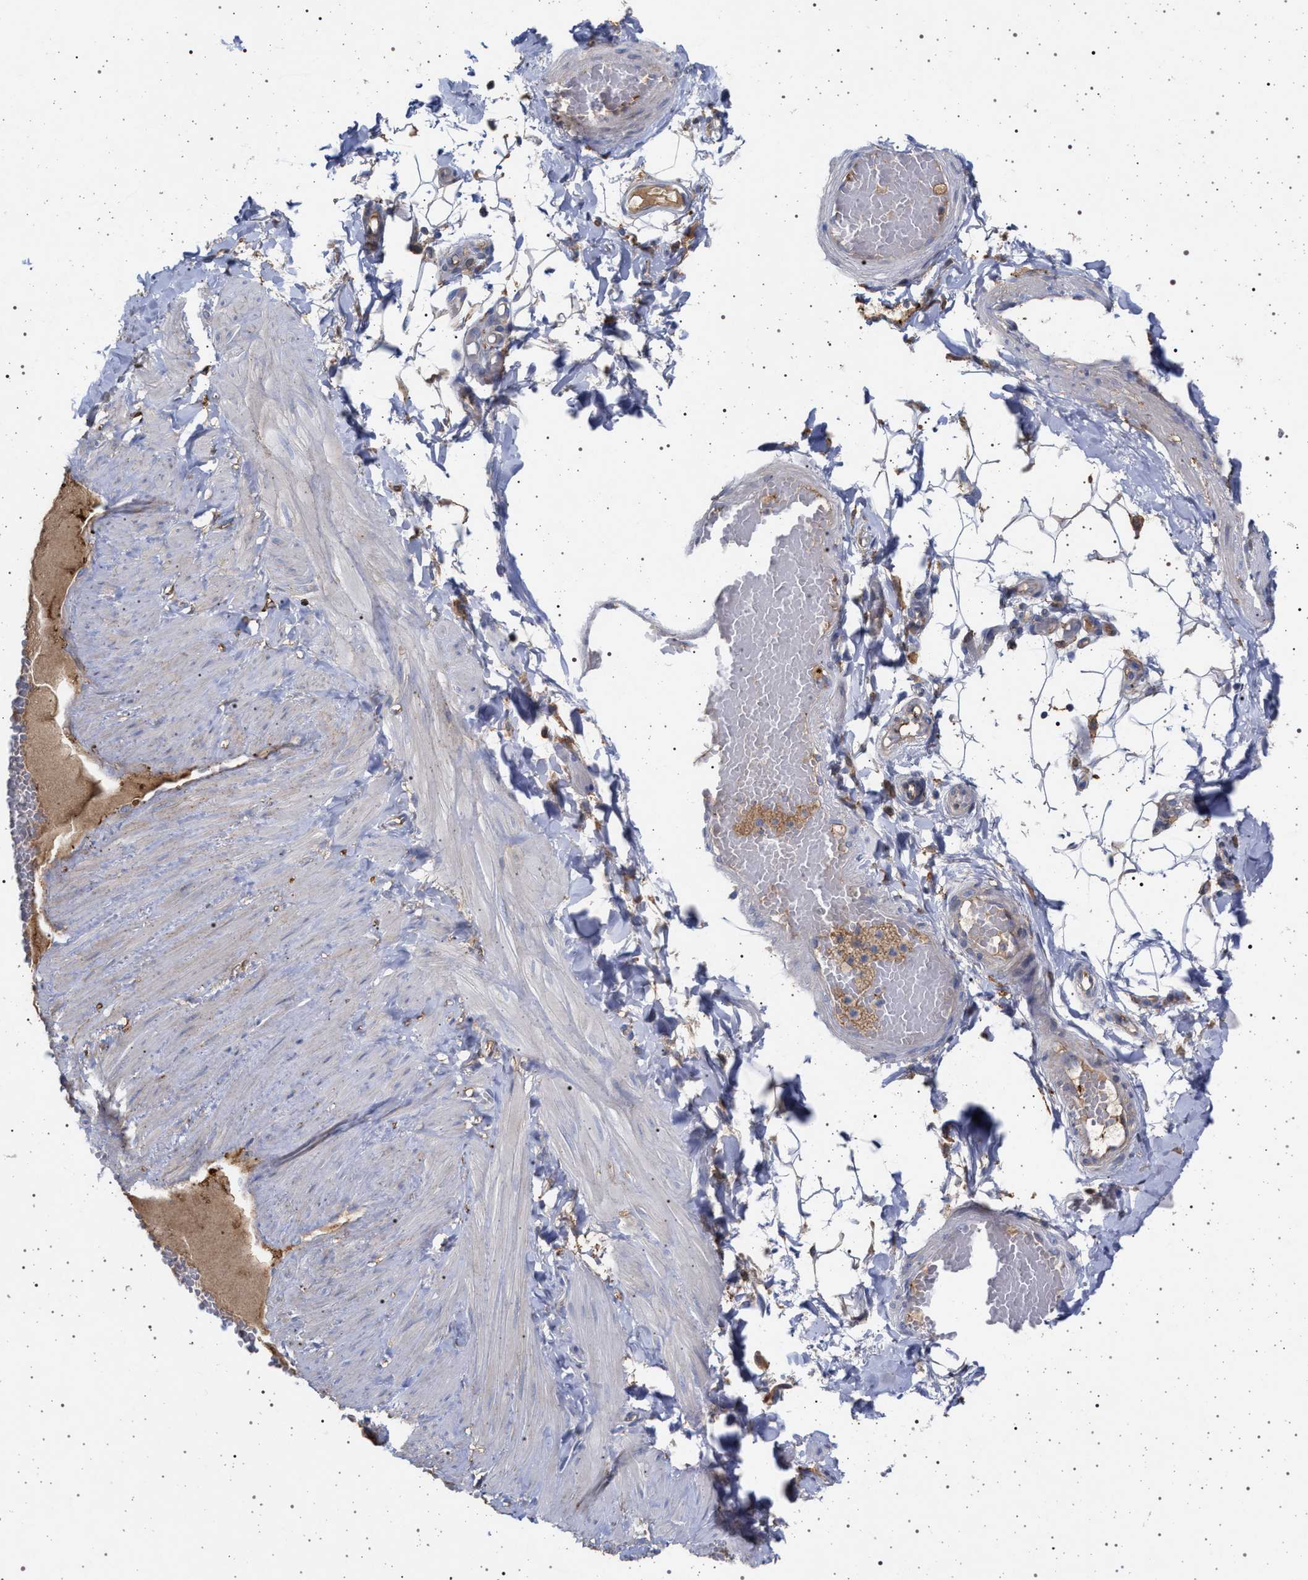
{"staining": {"intensity": "moderate", "quantity": ">75%", "location": "cytoplasmic/membranous"}, "tissue": "adipose tissue", "cell_type": "Adipocytes", "image_type": "normal", "snomed": [{"axis": "morphology", "description": "Normal tissue, NOS"}, {"axis": "topography", "description": "Adipose tissue"}, {"axis": "topography", "description": "Vascular tissue"}, {"axis": "topography", "description": "Peripheral nerve tissue"}], "caption": "The image exhibits staining of benign adipose tissue, revealing moderate cytoplasmic/membranous protein expression (brown color) within adipocytes. The staining was performed using DAB, with brown indicating positive protein expression. Nuclei are stained blue with hematoxylin.", "gene": "PLG", "patient": {"sex": "male", "age": 25}}